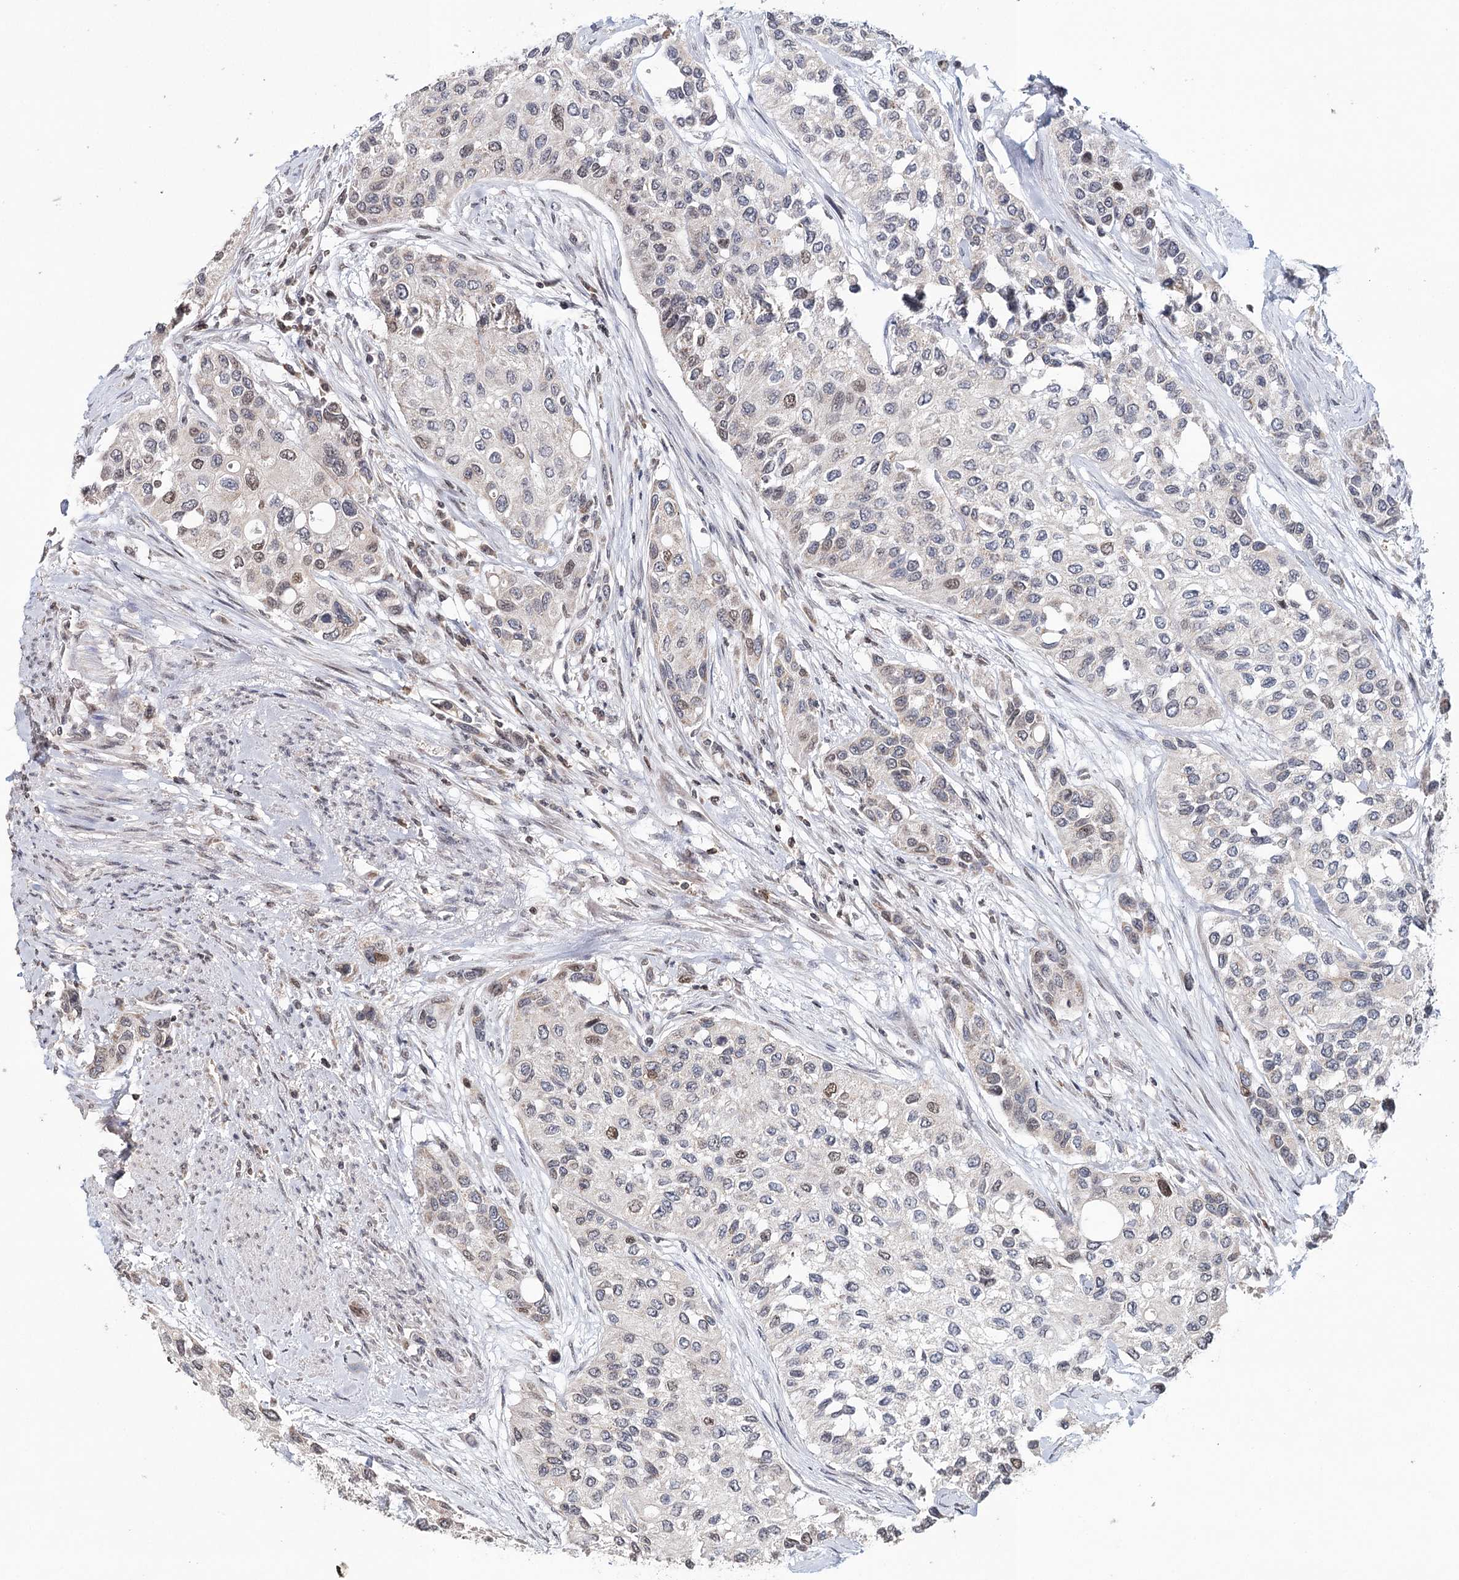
{"staining": {"intensity": "moderate", "quantity": "<25%", "location": "nuclear"}, "tissue": "urothelial cancer", "cell_type": "Tumor cells", "image_type": "cancer", "snomed": [{"axis": "morphology", "description": "Normal tissue, NOS"}, {"axis": "morphology", "description": "Urothelial carcinoma, High grade"}, {"axis": "topography", "description": "Vascular tissue"}, {"axis": "topography", "description": "Urinary bladder"}], "caption": "Human urothelial cancer stained with a protein marker exhibits moderate staining in tumor cells.", "gene": "ICOS", "patient": {"sex": "female", "age": 56}}